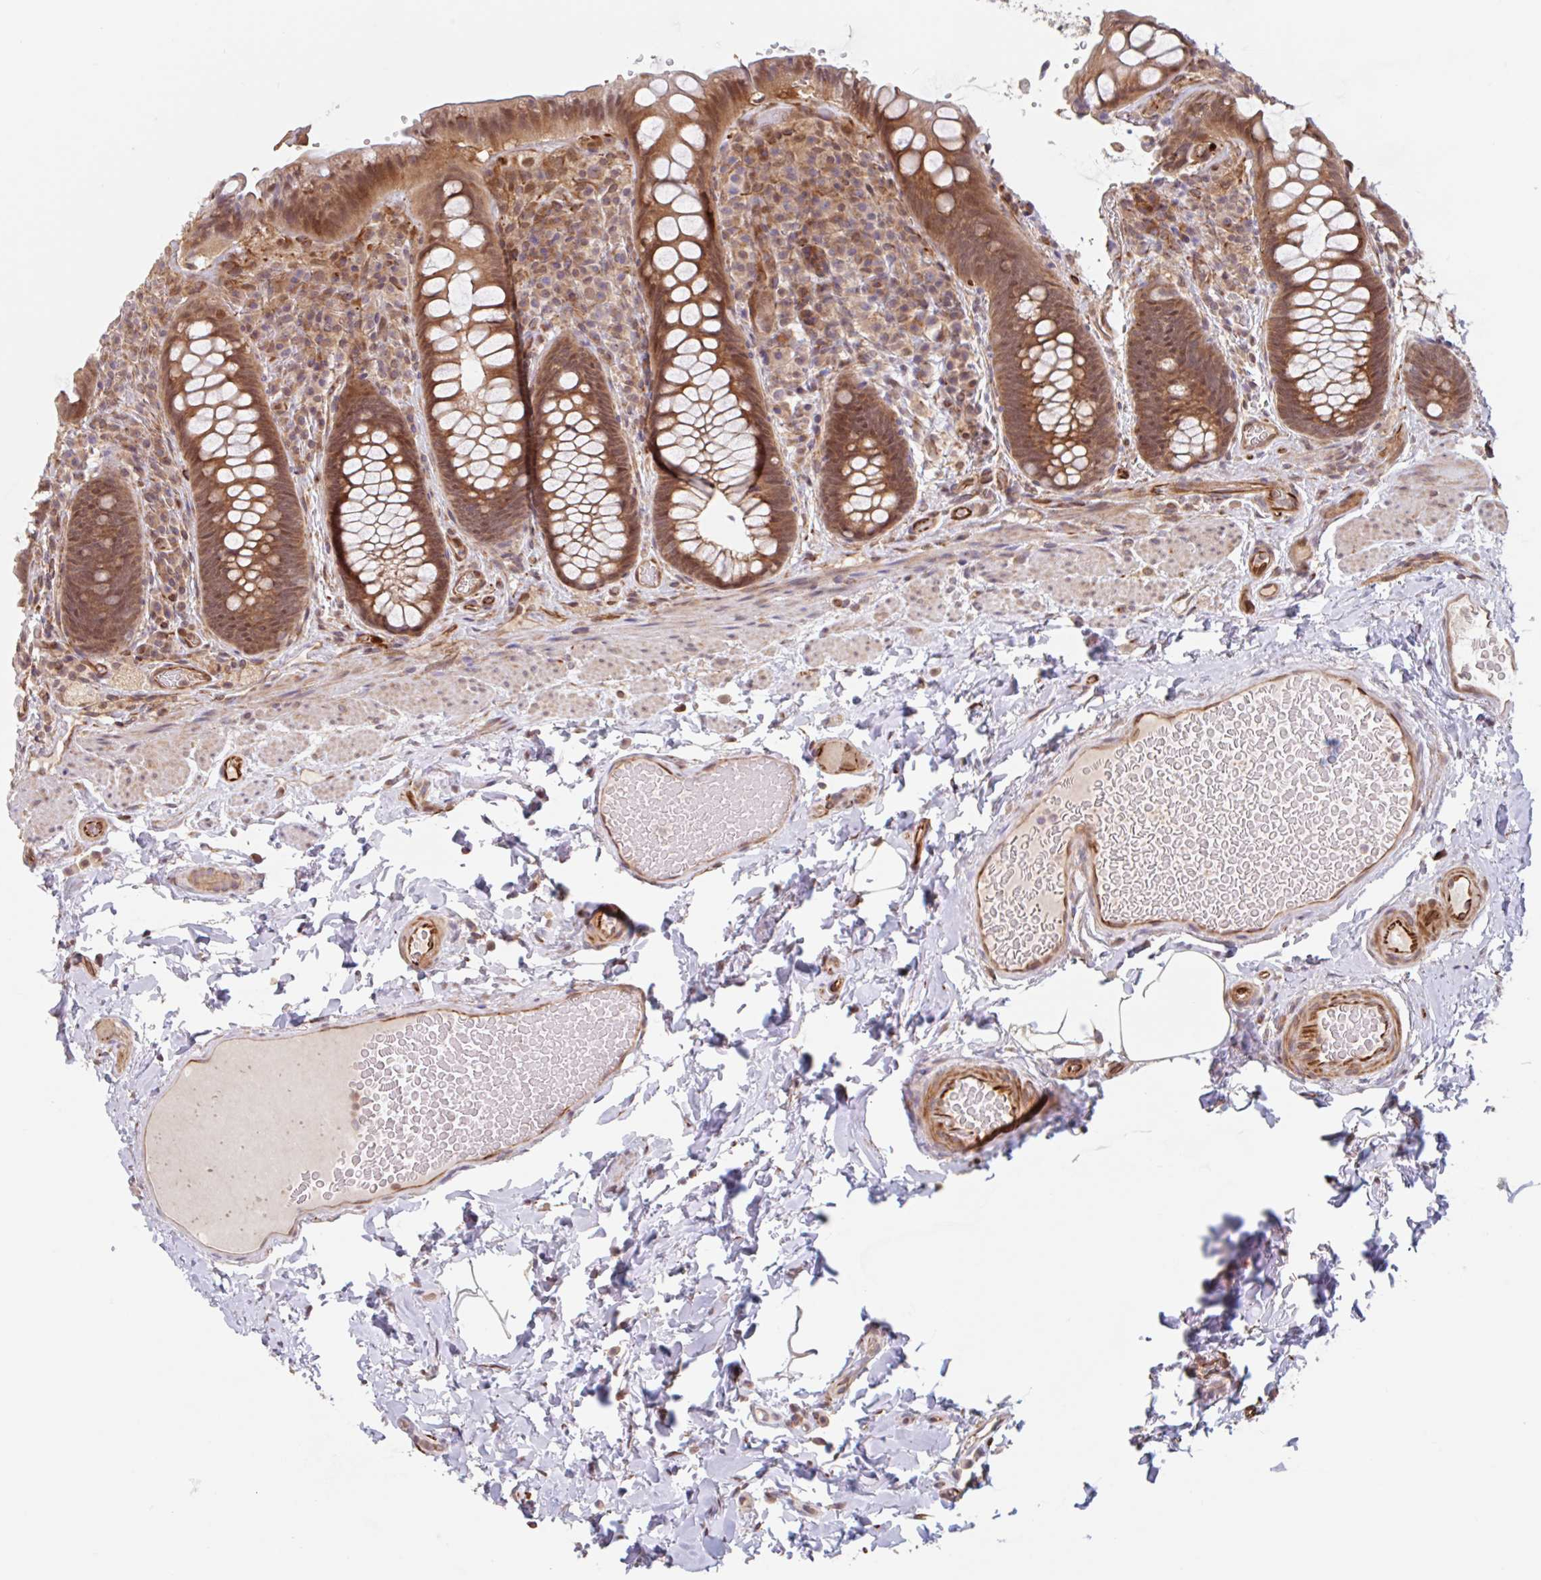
{"staining": {"intensity": "moderate", "quantity": ">75%", "location": "cytoplasmic/membranous,nuclear"}, "tissue": "rectum", "cell_type": "Glandular cells", "image_type": "normal", "snomed": [{"axis": "morphology", "description": "Normal tissue, NOS"}, {"axis": "topography", "description": "Rectum"}], "caption": "High-power microscopy captured an immunohistochemistry image of unremarkable rectum, revealing moderate cytoplasmic/membranous,nuclear staining in about >75% of glandular cells.", "gene": "NUB1", "patient": {"sex": "female", "age": 69}}